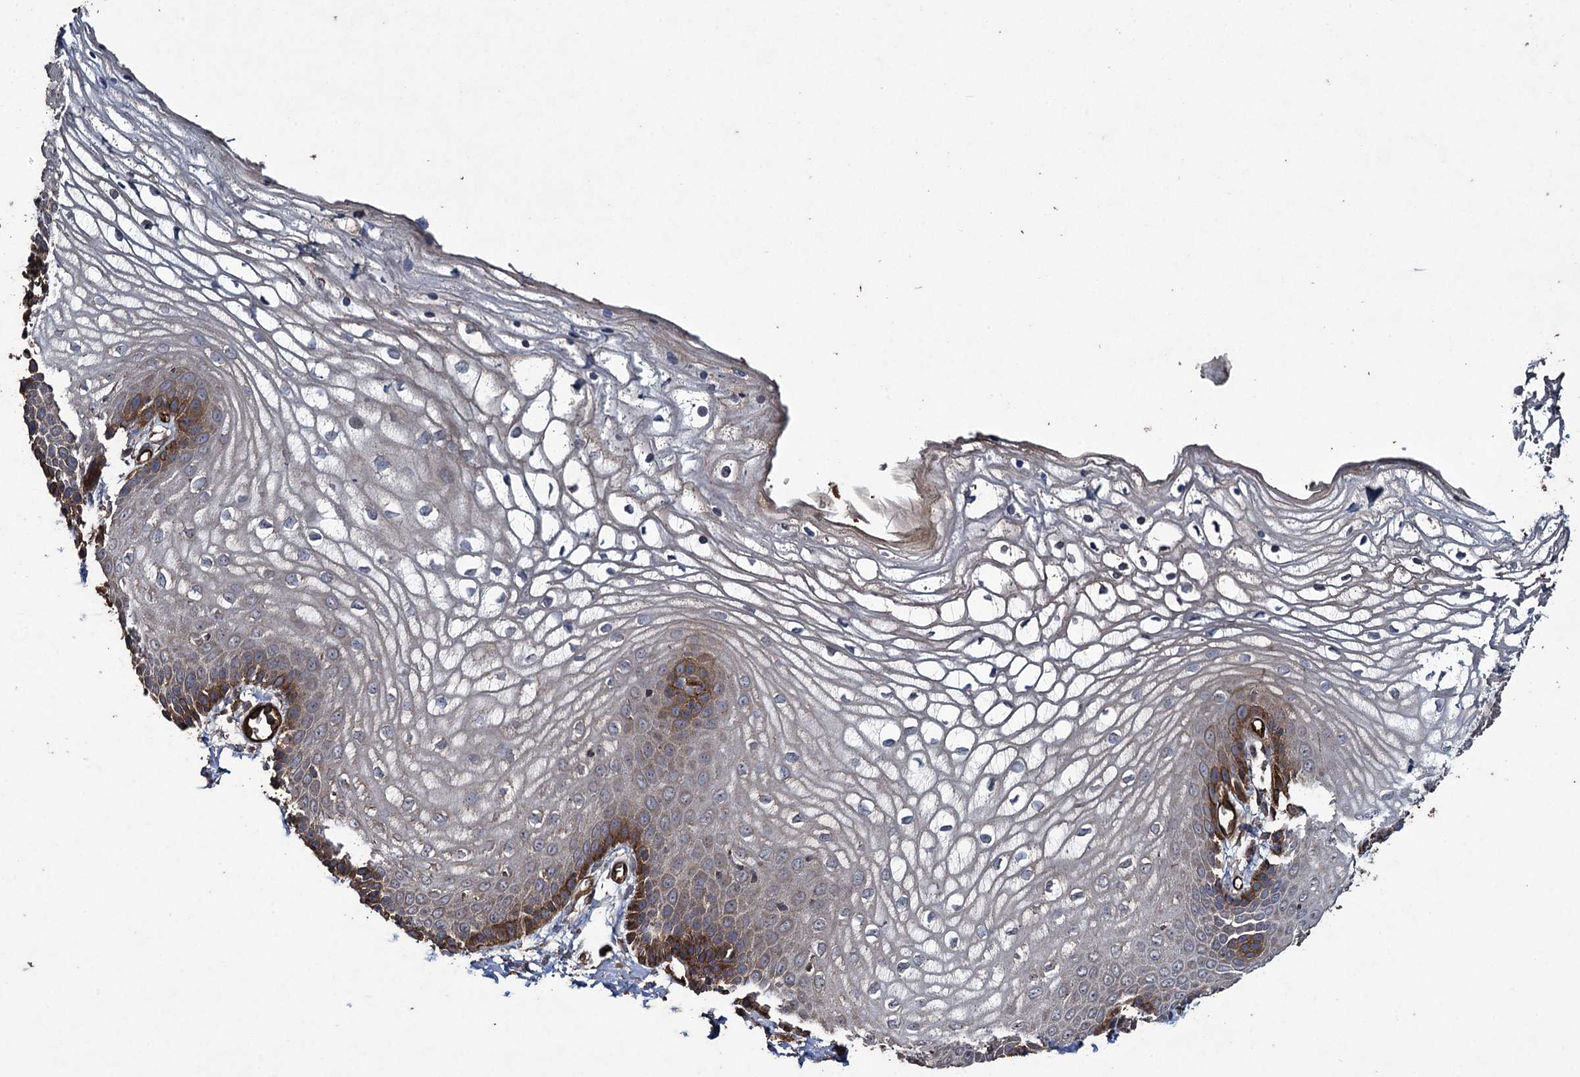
{"staining": {"intensity": "strong", "quantity": "<25%", "location": "cytoplasmic/membranous"}, "tissue": "vagina", "cell_type": "Squamous epithelial cells", "image_type": "normal", "snomed": [{"axis": "morphology", "description": "Normal tissue, NOS"}, {"axis": "topography", "description": "Vagina"}], "caption": "An image showing strong cytoplasmic/membranous positivity in about <25% of squamous epithelial cells in unremarkable vagina, as visualized by brown immunohistochemical staining.", "gene": "TXNDC11", "patient": {"sex": "female", "age": 68}}